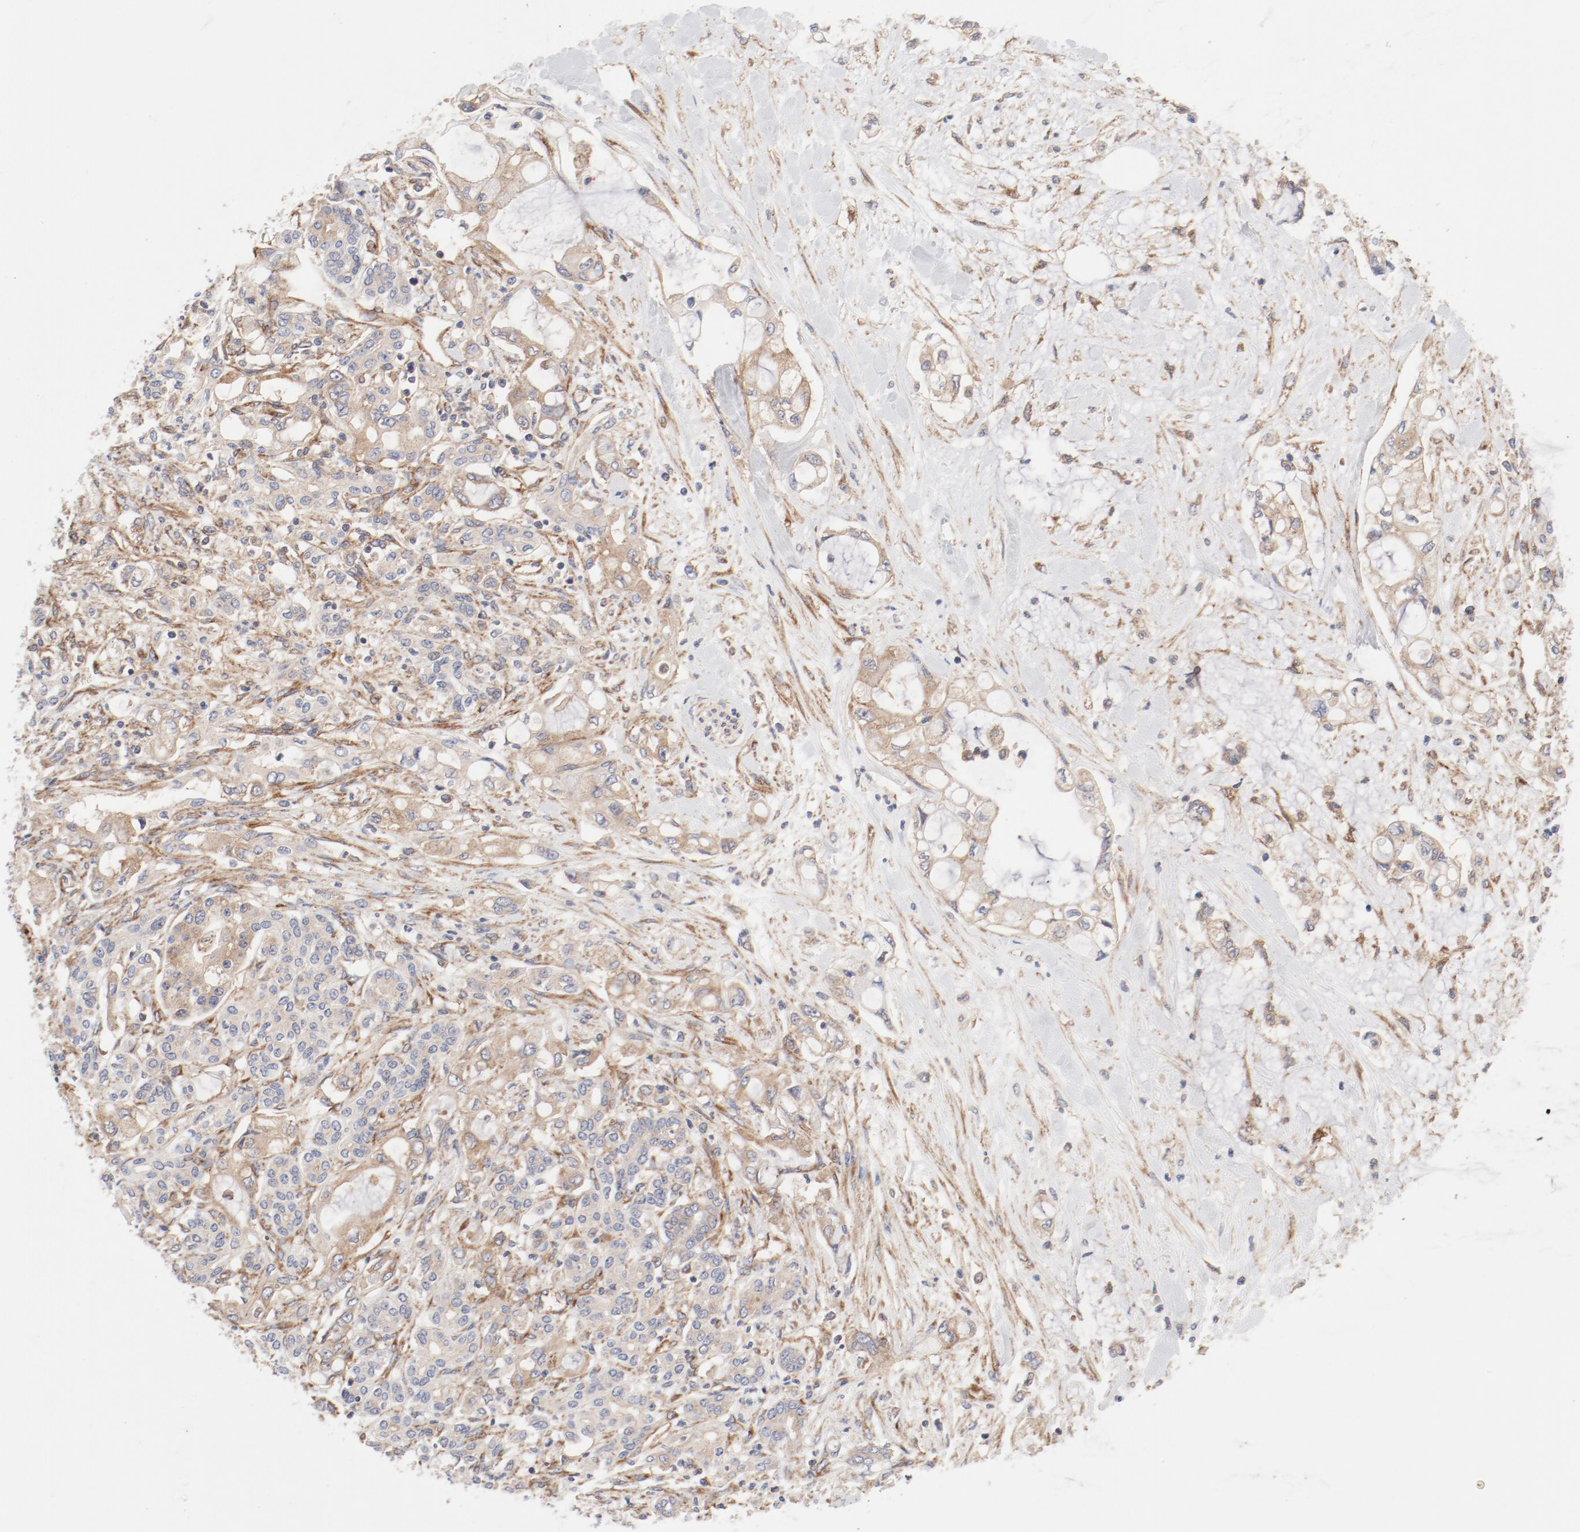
{"staining": {"intensity": "moderate", "quantity": "25%-75%", "location": "cytoplasmic/membranous"}, "tissue": "pancreatic cancer", "cell_type": "Tumor cells", "image_type": "cancer", "snomed": [{"axis": "morphology", "description": "Adenocarcinoma, NOS"}, {"axis": "topography", "description": "Pancreas"}], "caption": "A medium amount of moderate cytoplasmic/membranous expression is identified in approximately 25%-75% of tumor cells in adenocarcinoma (pancreatic) tissue.", "gene": "AP2A1", "patient": {"sex": "female", "age": 70}}